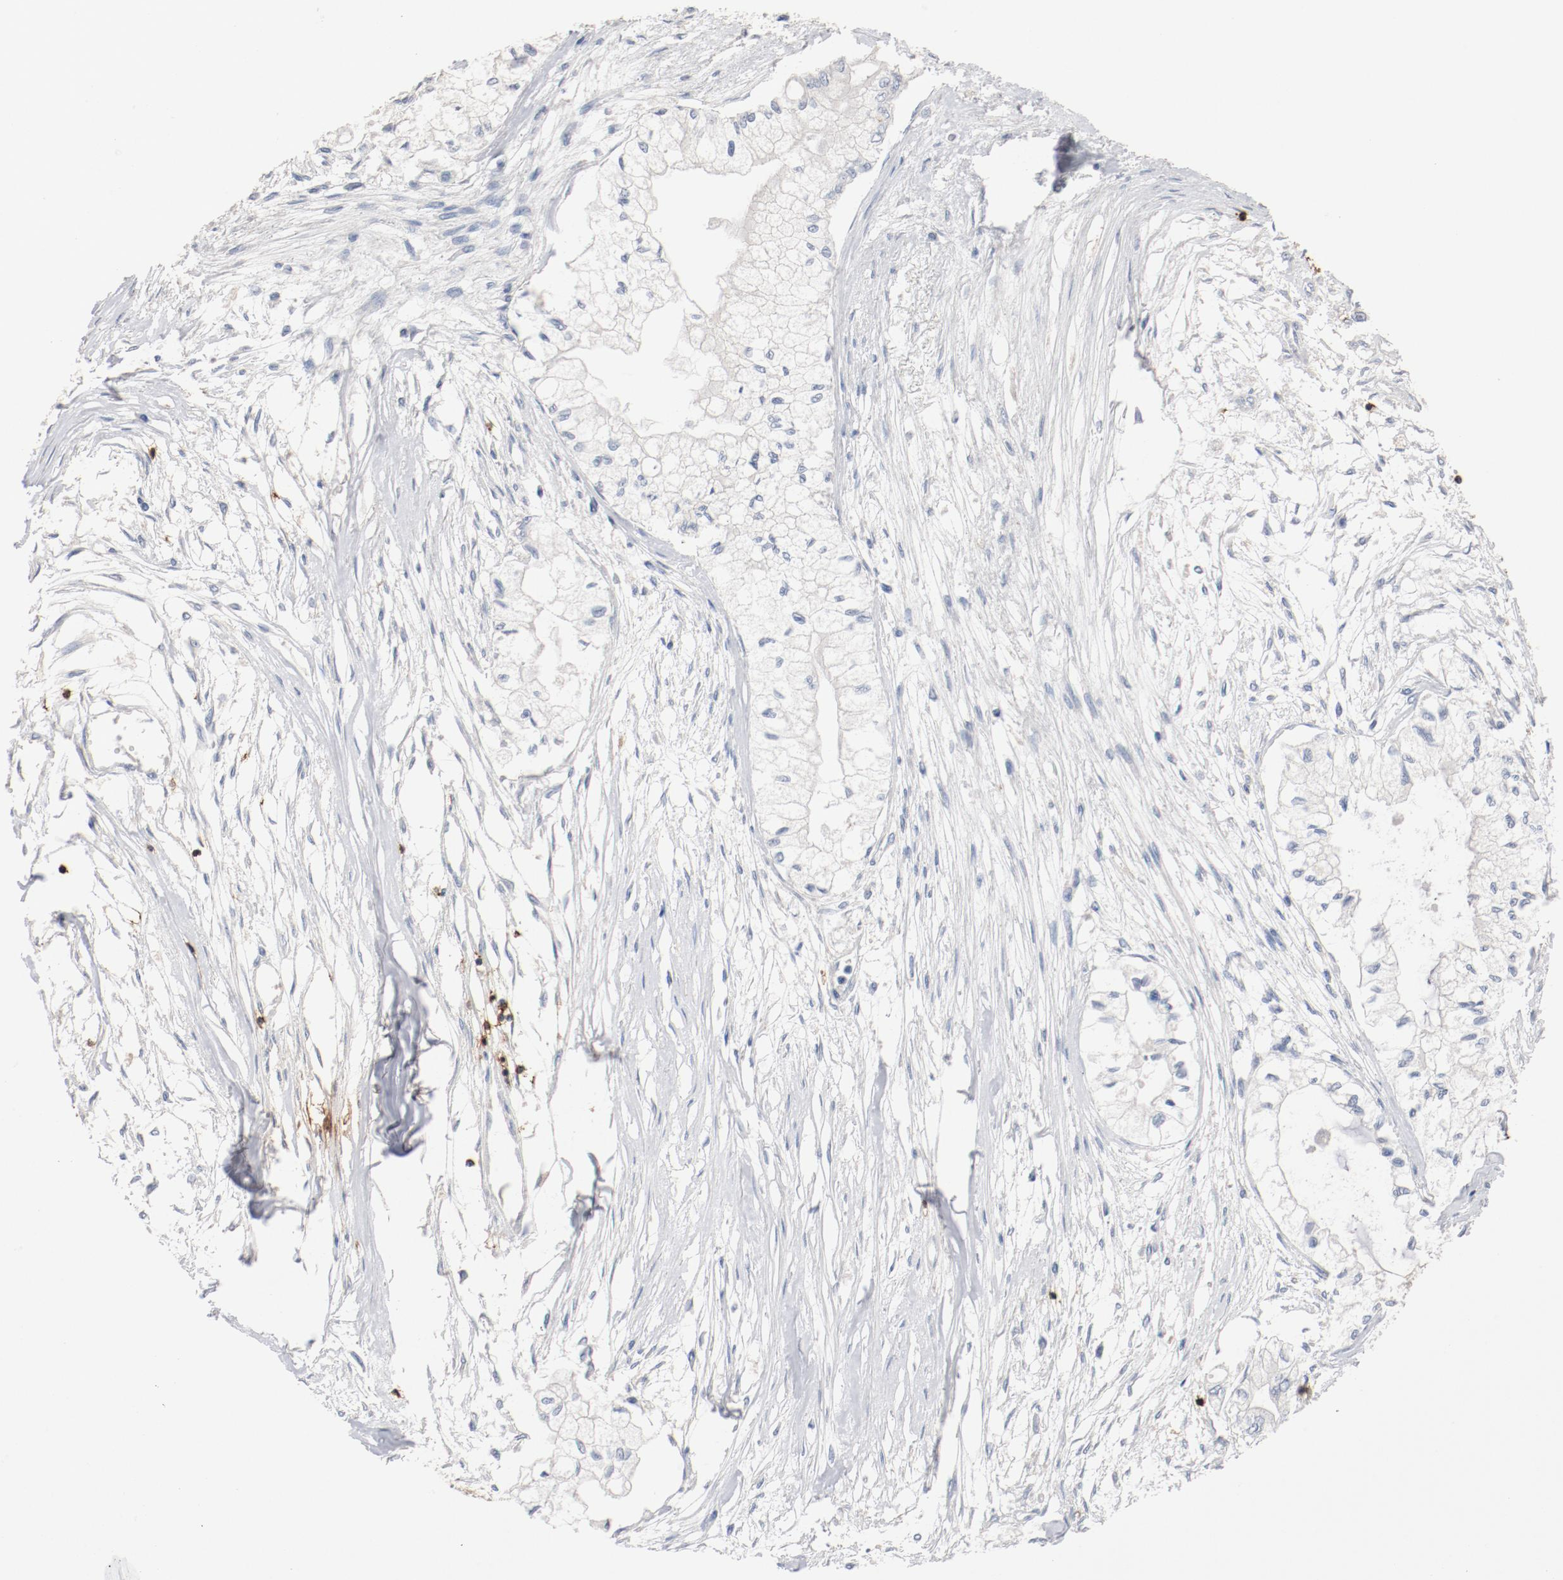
{"staining": {"intensity": "negative", "quantity": "none", "location": "none"}, "tissue": "pancreatic cancer", "cell_type": "Tumor cells", "image_type": "cancer", "snomed": [{"axis": "morphology", "description": "Adenocarcinoma, NOS"}, {"axis": "topography", "description": "Pancreas"}], "caption": "This histopathology image is of adenocarcinoma (pancreatic) stained with immunohistochemistry (IHC) to label a protein in brown with the nuclei are counter-stained blue. There is no staining in tumor cells.", "gene": "CD247", "patient": {"sex": "male", "age": 79}}